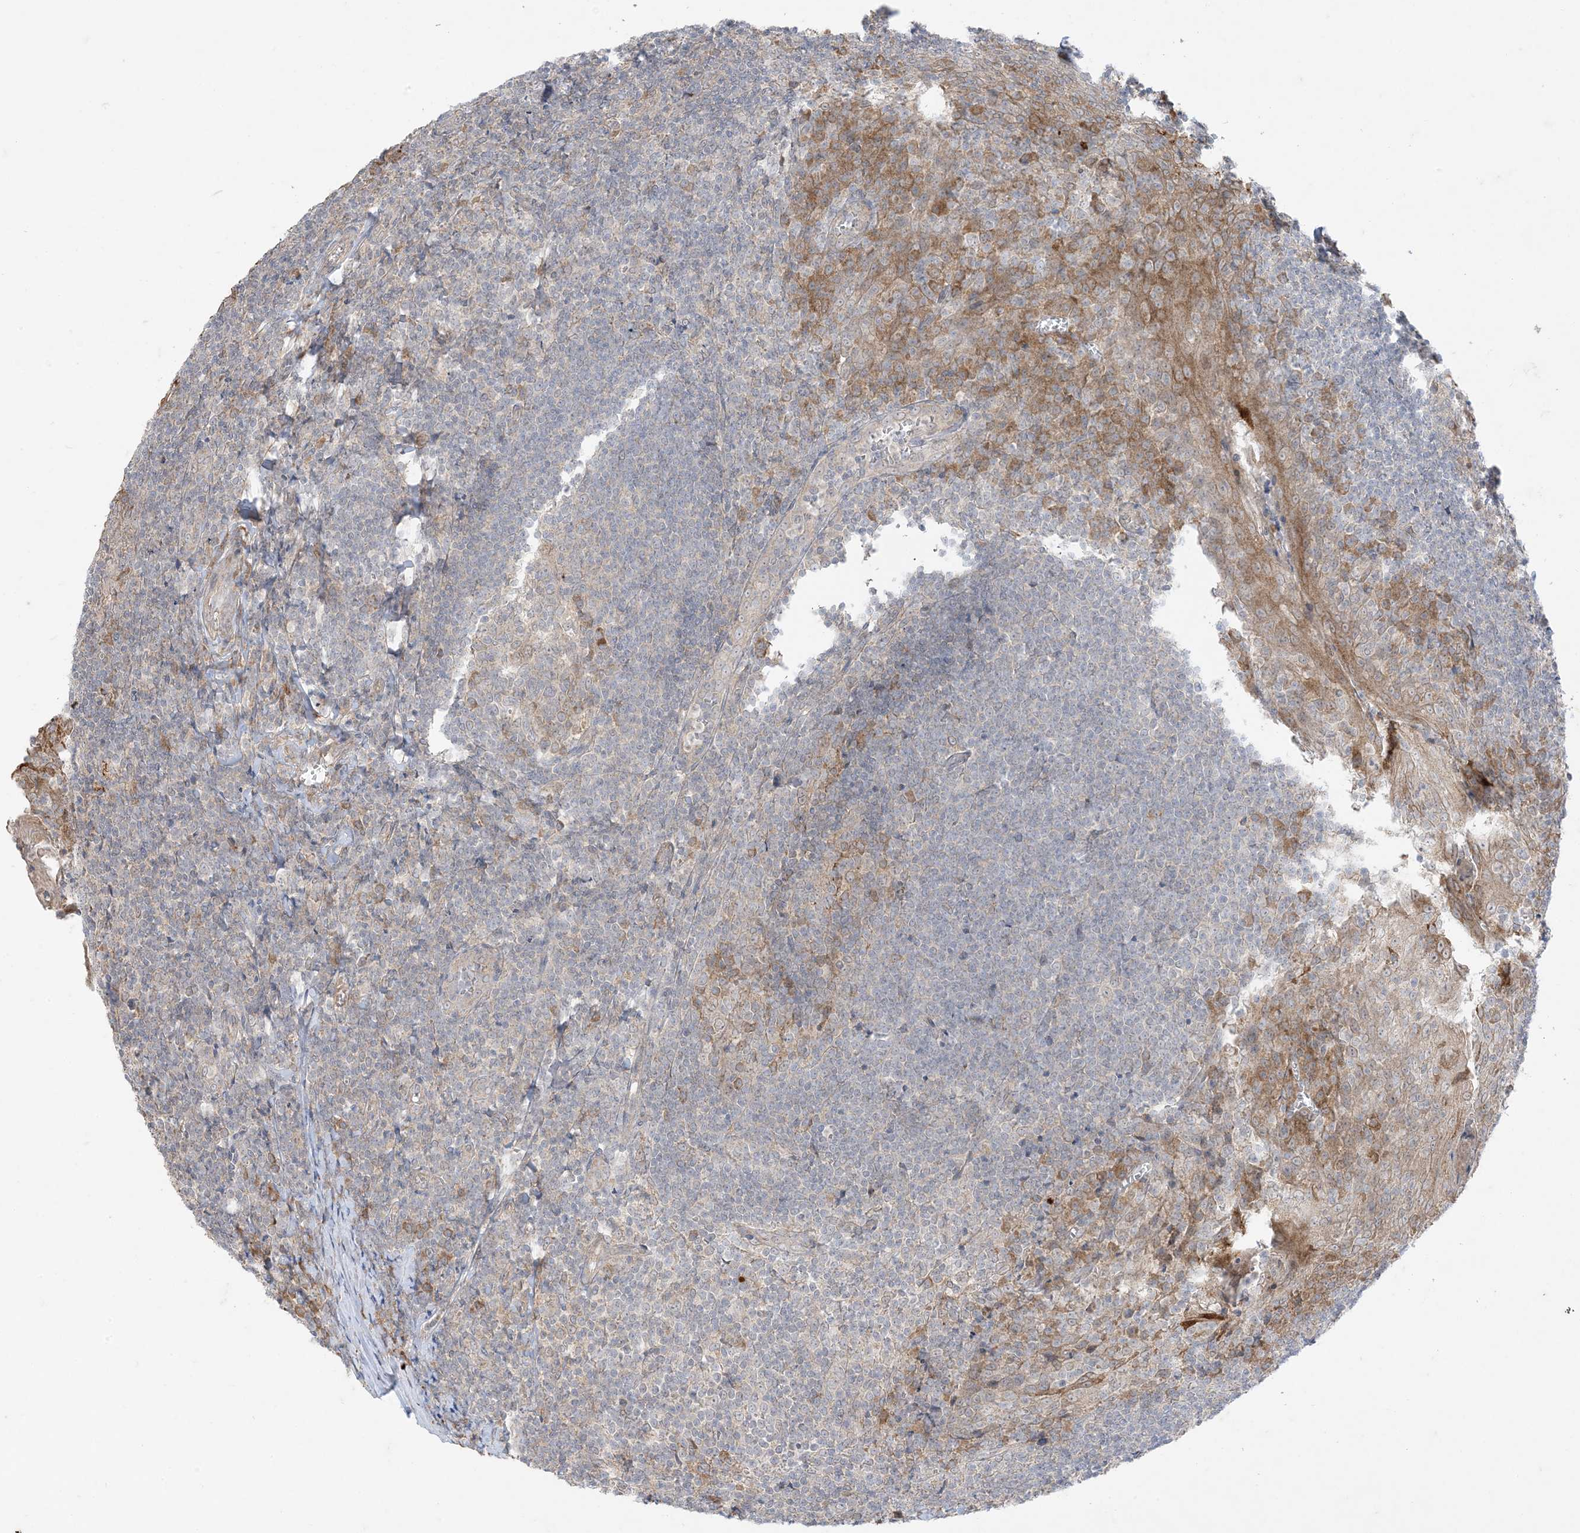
{"staining": {"intensity": "moderate", "quantity": "<25%", "location": "cytoplasmic/membranous"}, "tissue": "tonsil", "cell_type": "Germinal center cells", "image_type": "normal", "snomed": [{"axis": "morphology", "description": "Normal tissue, NOS"}, {"axis": "topography", "description": "Tonsil"}], "caption": "This is a histology image of immunohistochemistry (IHC) staining of unremarkable tonsil, which shows moderate positivity in the cytoplasmic/membranous of germinal center cells.", "gene": "ODC1", "patient": {"sex": "male", "age": 27}}